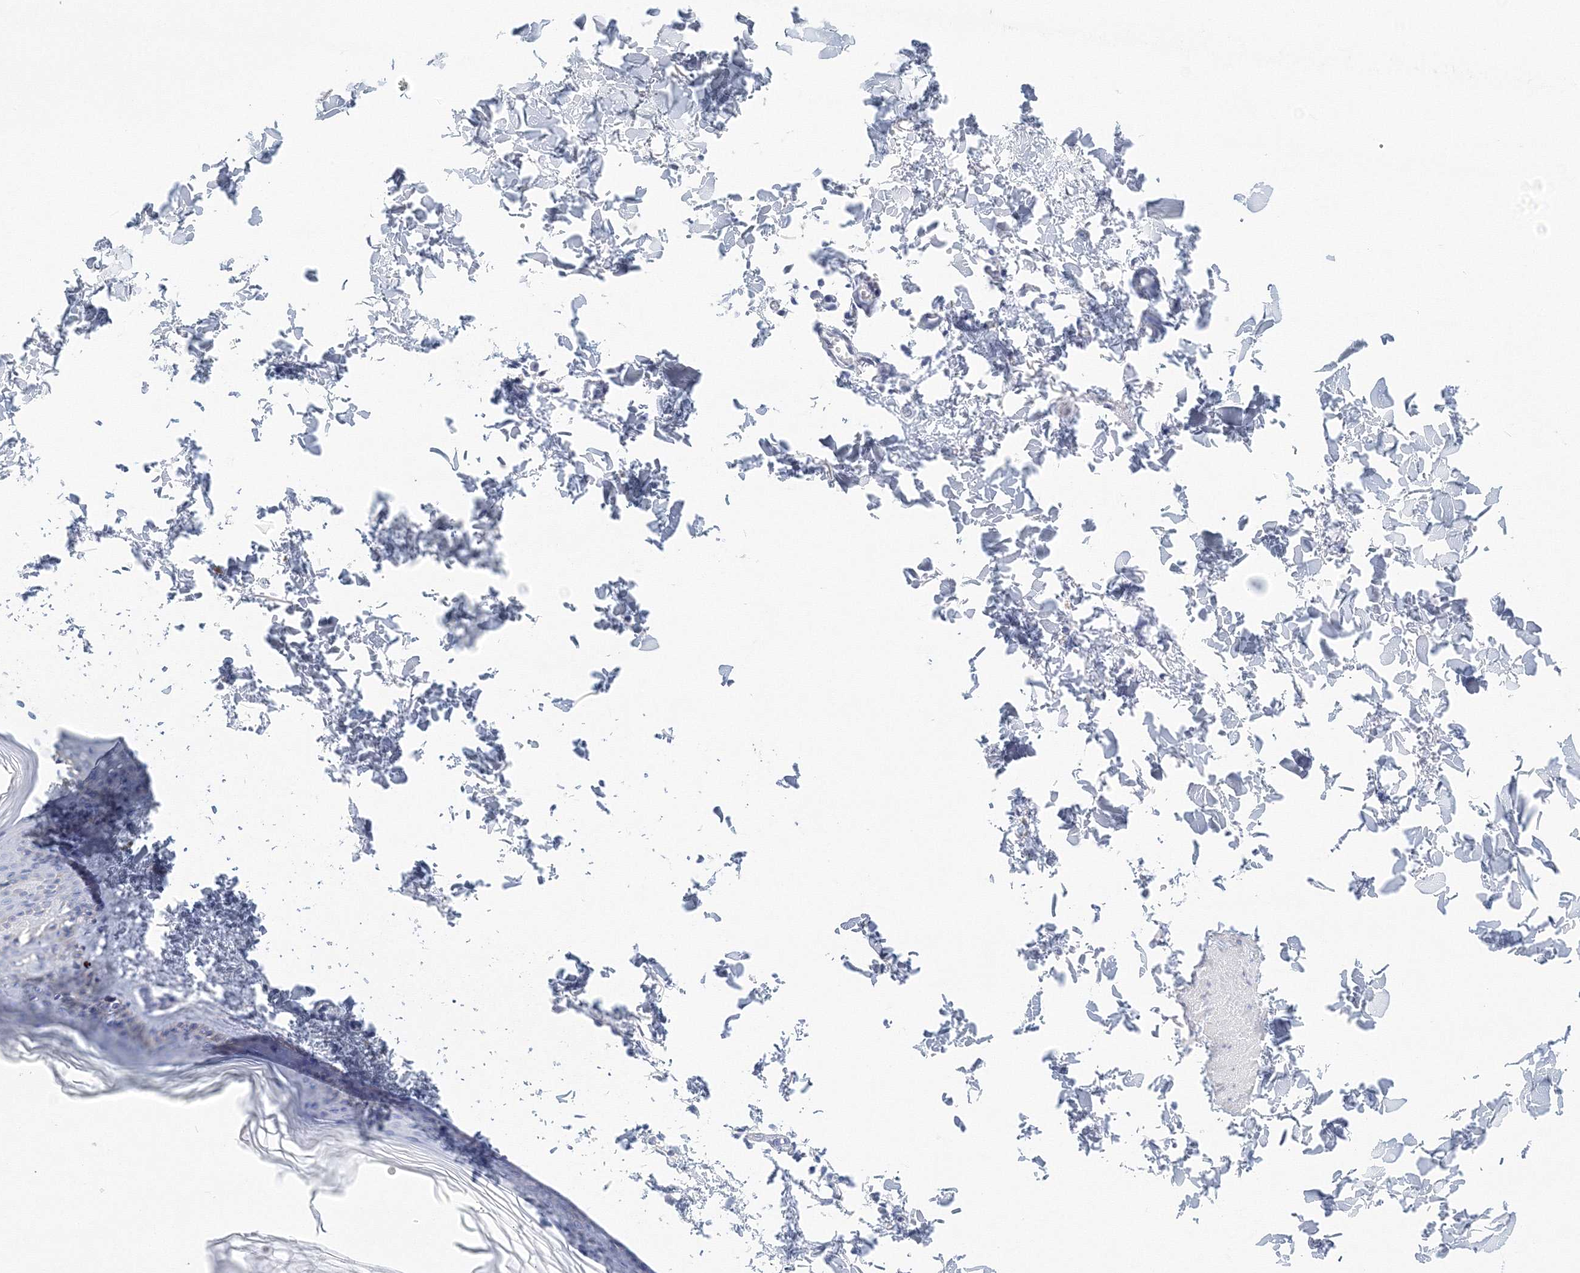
{"staining": {"intensity": "negative", "quantity": "none", "location": "none"}, "tissue": "skin", "cell_type": "Fibroblasts", "image_type": "normal", "snomed": [{"axis": "morphology", "description": "Normal tissue, NOS"}, {"axis": "topography", "description": "Skin"}], "caption": "This is an IHC image of benign skin. There is no expression in fibroblasts.", "gene": "VSIG1", "patient": {"sex": "female", "age": 27}}